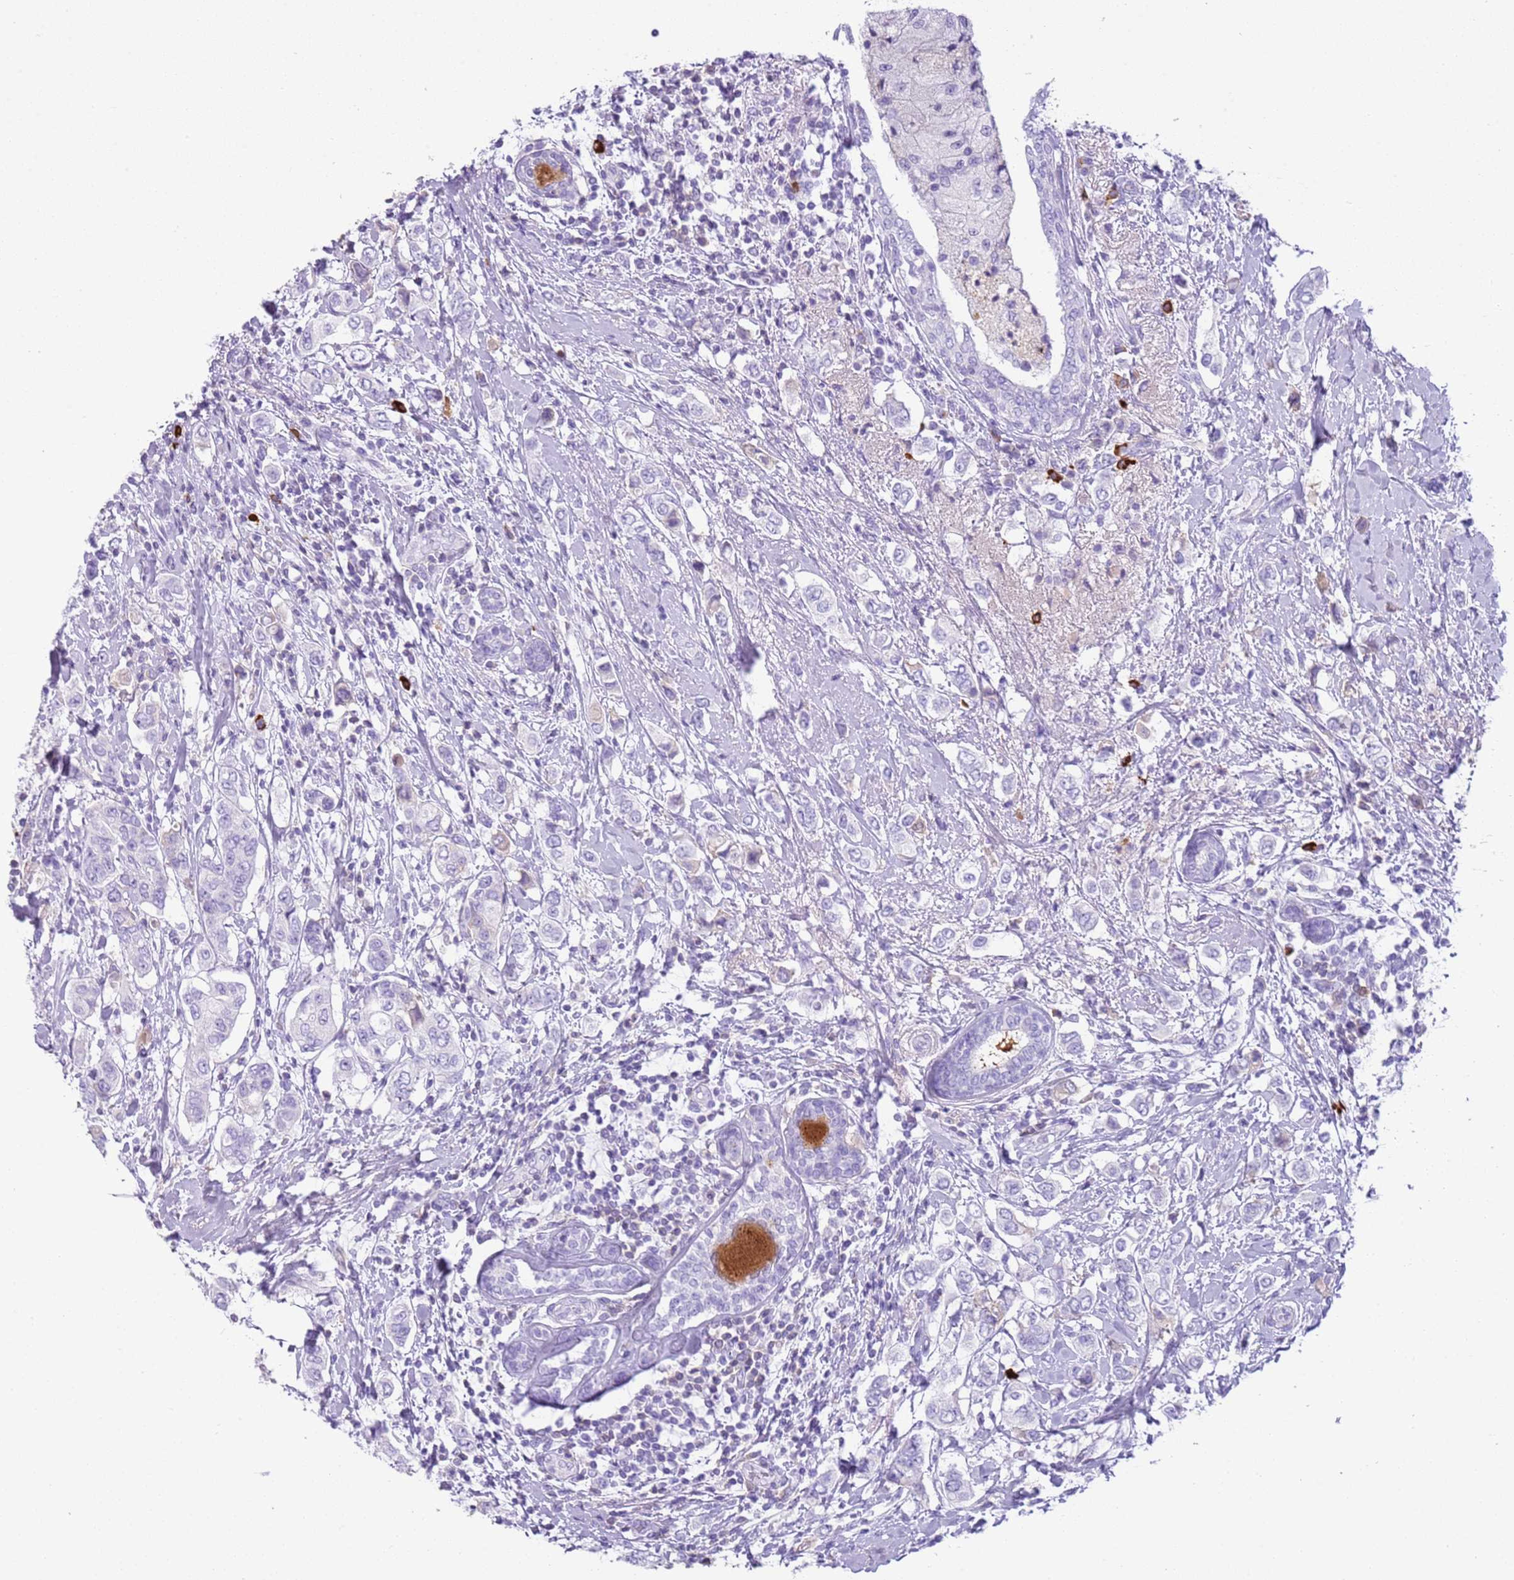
{"staining": {"intensity": "negative", "quantity": "none", "location": "none"}, "tissue": "breast cancer", "cell_type": "Tumor cells", "image_type": "cancer", "snomed": [{"axis": "morphology", "description": "Lobular carcinoma"}, {"axis": "topography", "description": "Breast"}], "caption": "A histopathology image of breast cancer (lobular carcinoma) stained for a protein reveals no brown staining in tumor cells. The staining was performed using DAB (3,3'-diaminobenzidine) to visualize the protein expression in brown, while the nuclei were stained in blue with hematoxylin (Magnification: 20x).", "gene": "IGKV3D-11", "patient": {"sex": "female", "age": 51}}